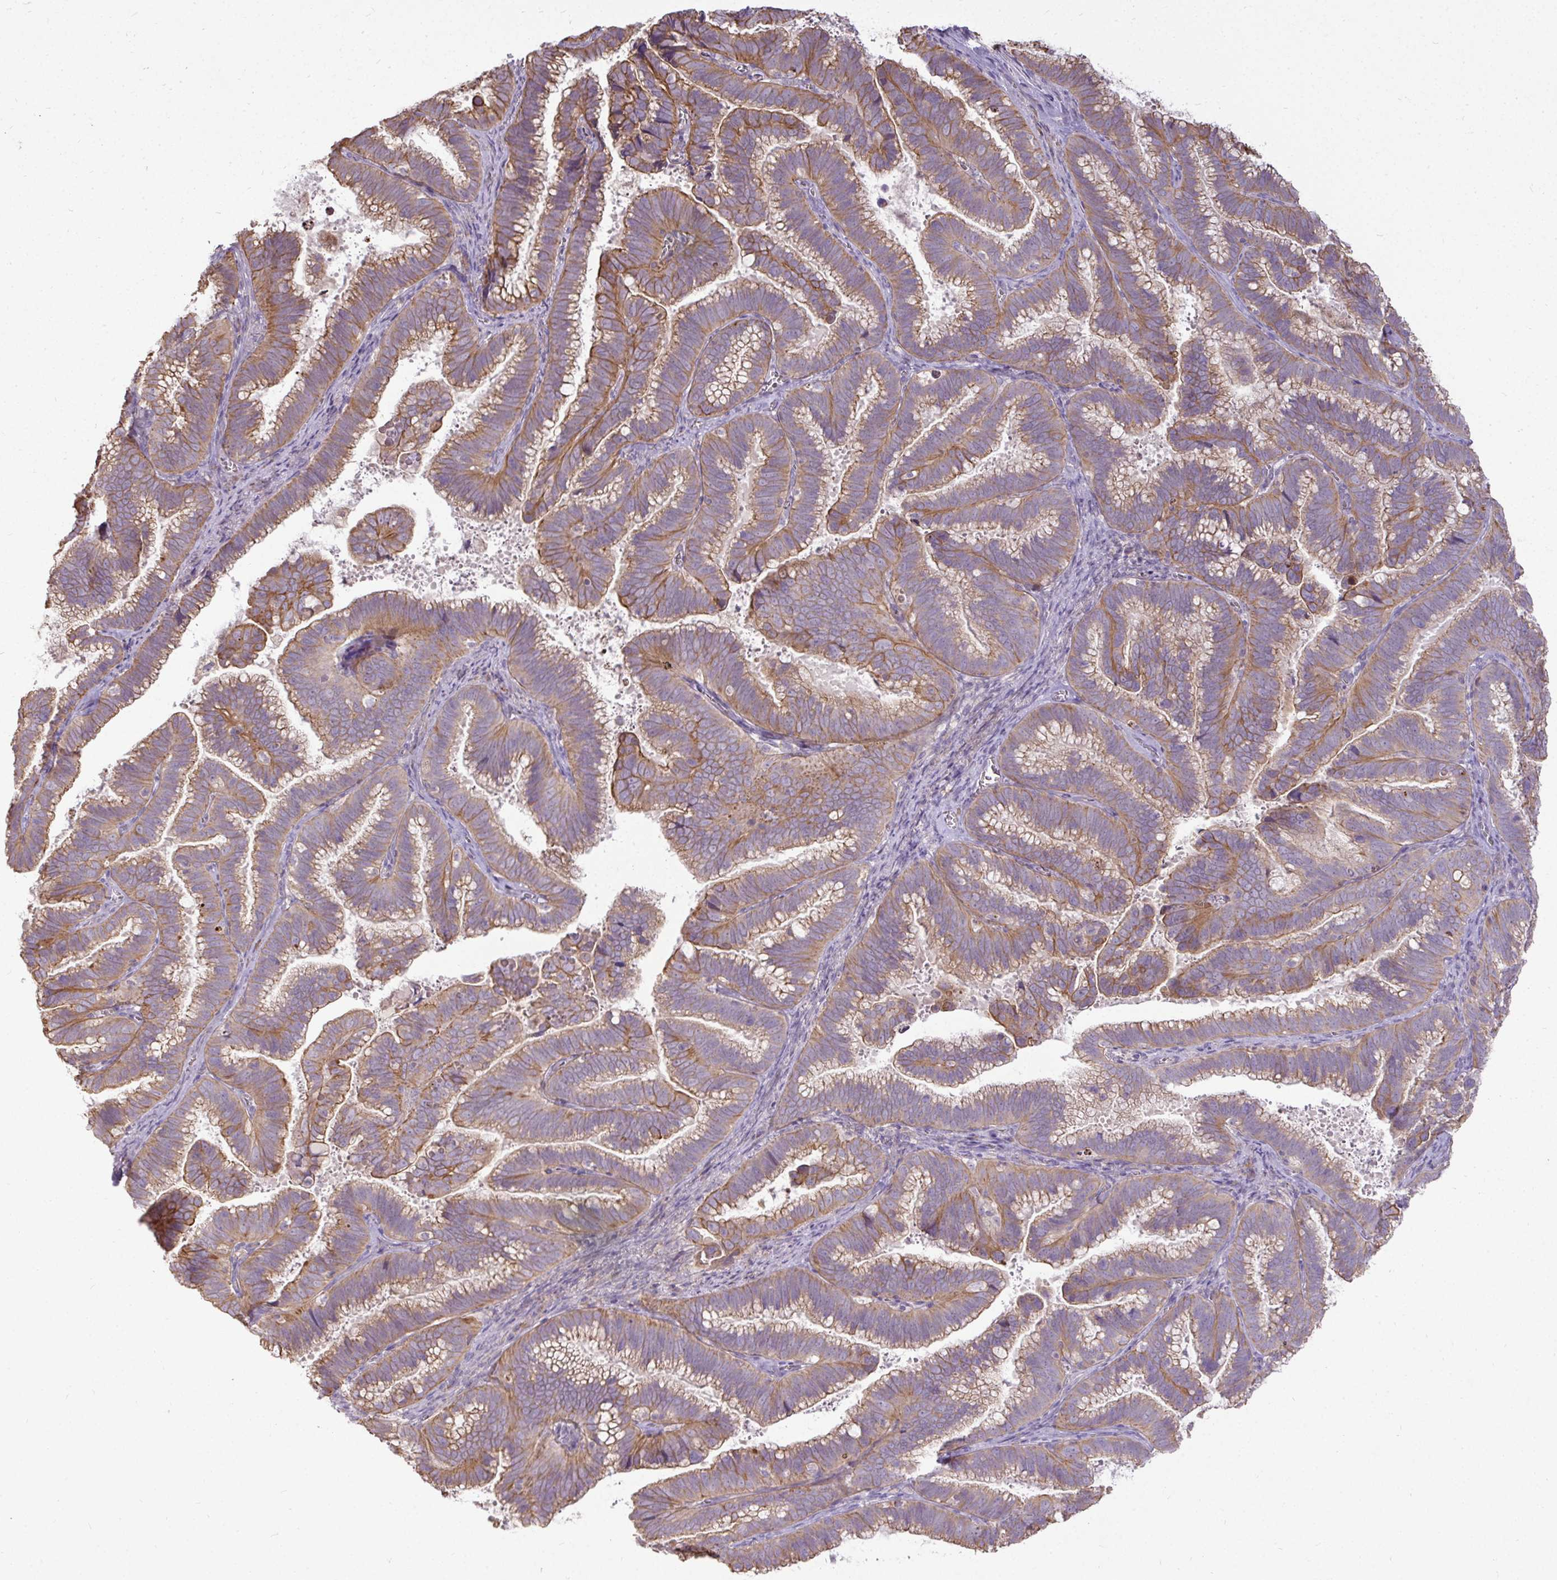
{"staining": {"intensity": "moderate", "quantity": ">75%", "location": "cytoplasmic/membranous"}, "tissue": "cervical cancer", "cell_type": "Tumor cells", "image_type": "cancer", "snomed": [{"axis": "morphology", "description": "Adenocarcinoma, NOS"}, {"axis": "topography", "description": "Cervix"}], "caption": "This is a micrograph of immunohistochemistry staining of cervical adenocarcinoma, which shows moderate positivity in the cytoplasmic/membranous of tumor cells.", "gene": "STRIP1", "patient": {"sex": "female", "age": 61}}